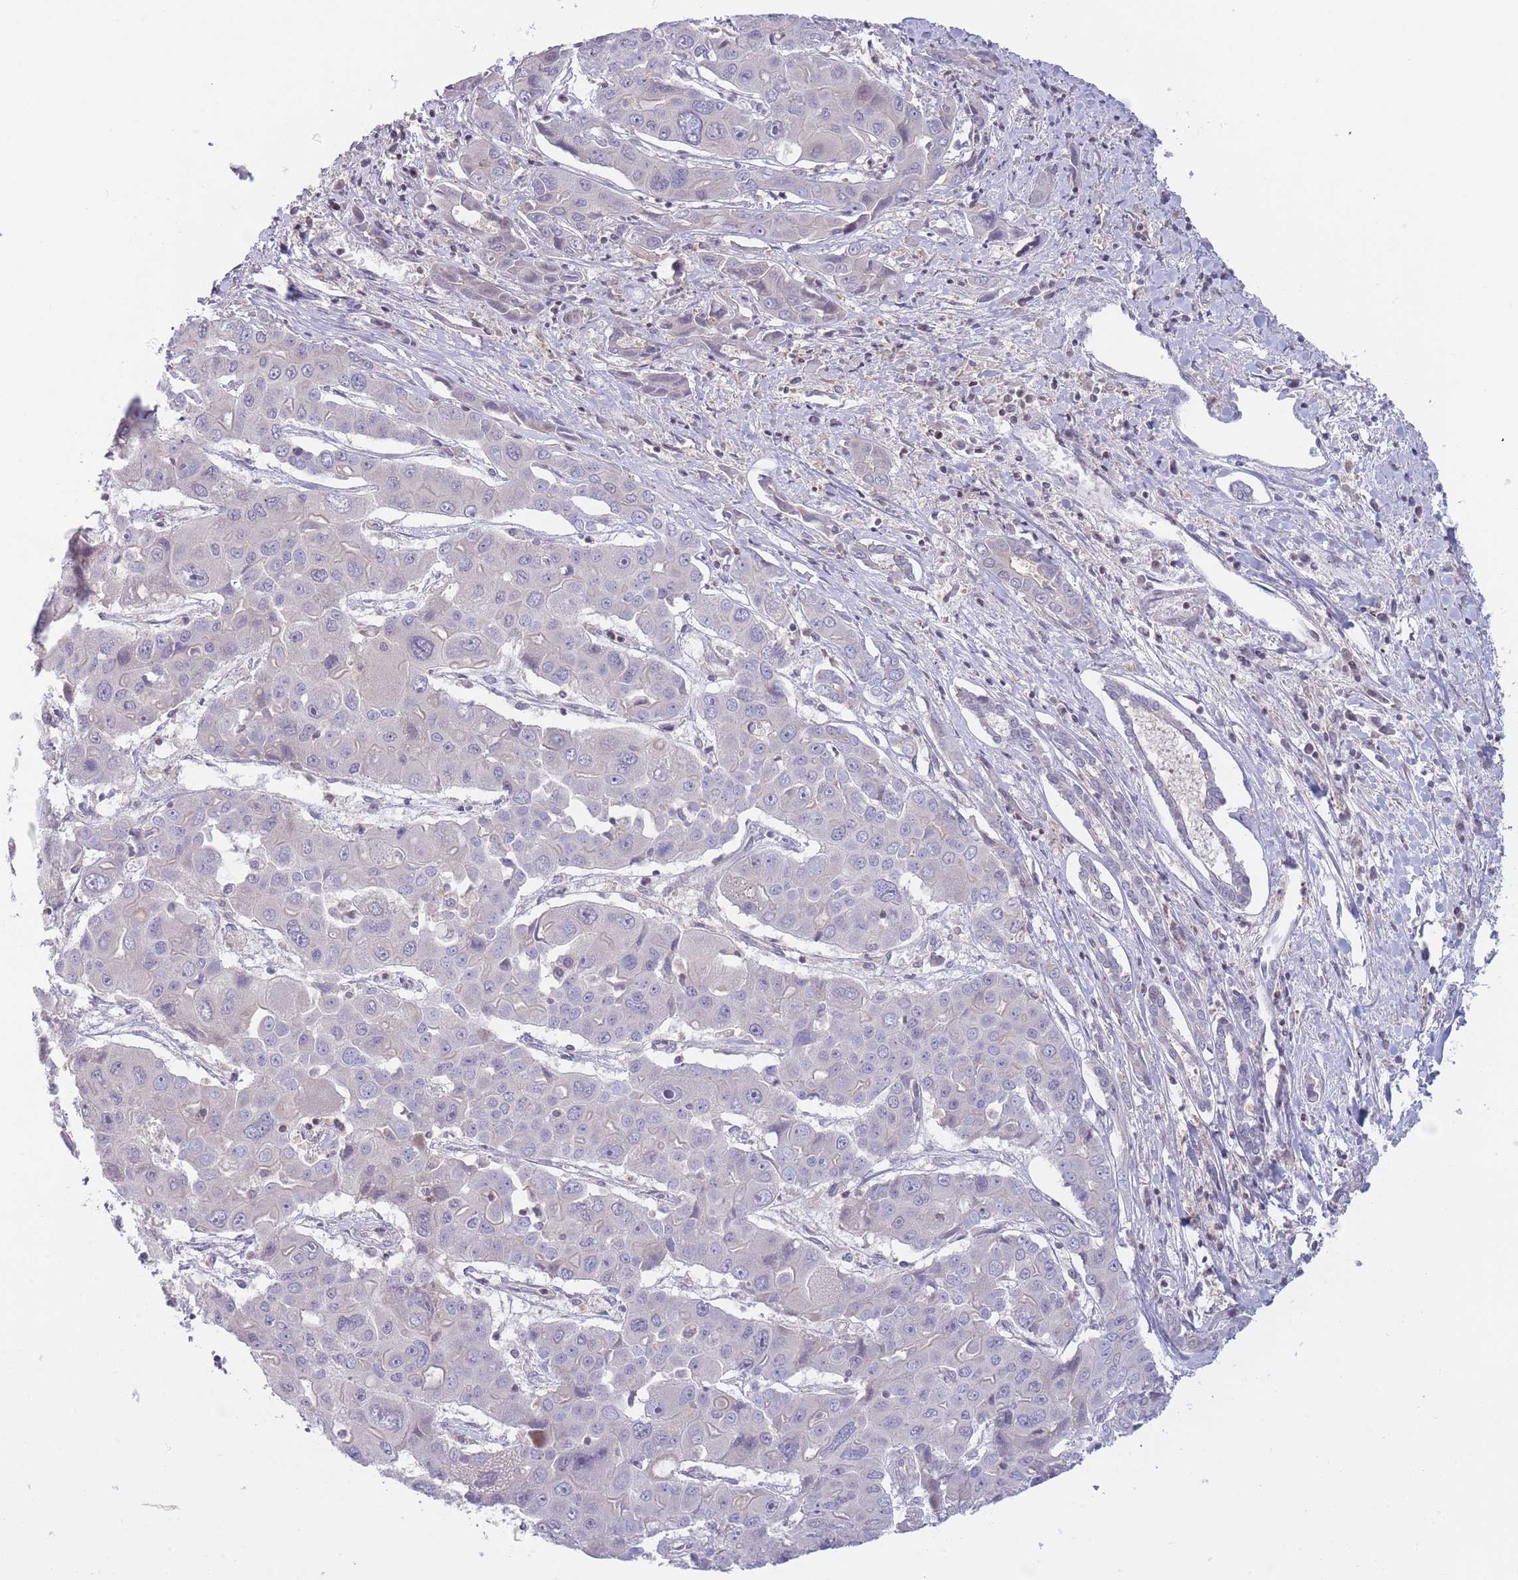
{"staining": {"intensity": "negative", "quantity": "none", "location": "none"}, "tissue": "liver cancer", "cell_type": "Tumor cells", "image_type": "cancer", "snomed": [{"axis": "morphology", "description": "Cholangiocarcinoma"}, {"axis": "topography", "description": "Liver"}], "caption": "Immunohistochemistry (IHC) micrograph of neoplastic tissue: liver cancer stained with DAB exhibits no significant protein positivity in tumor cells. (DAB (3,3'-diaminobenzidine) immunohistochemistry (IHC) with hematoxylin counter stain).", "gene": "SLC35F5", "patient": {"sex": "male", "age": 67}}